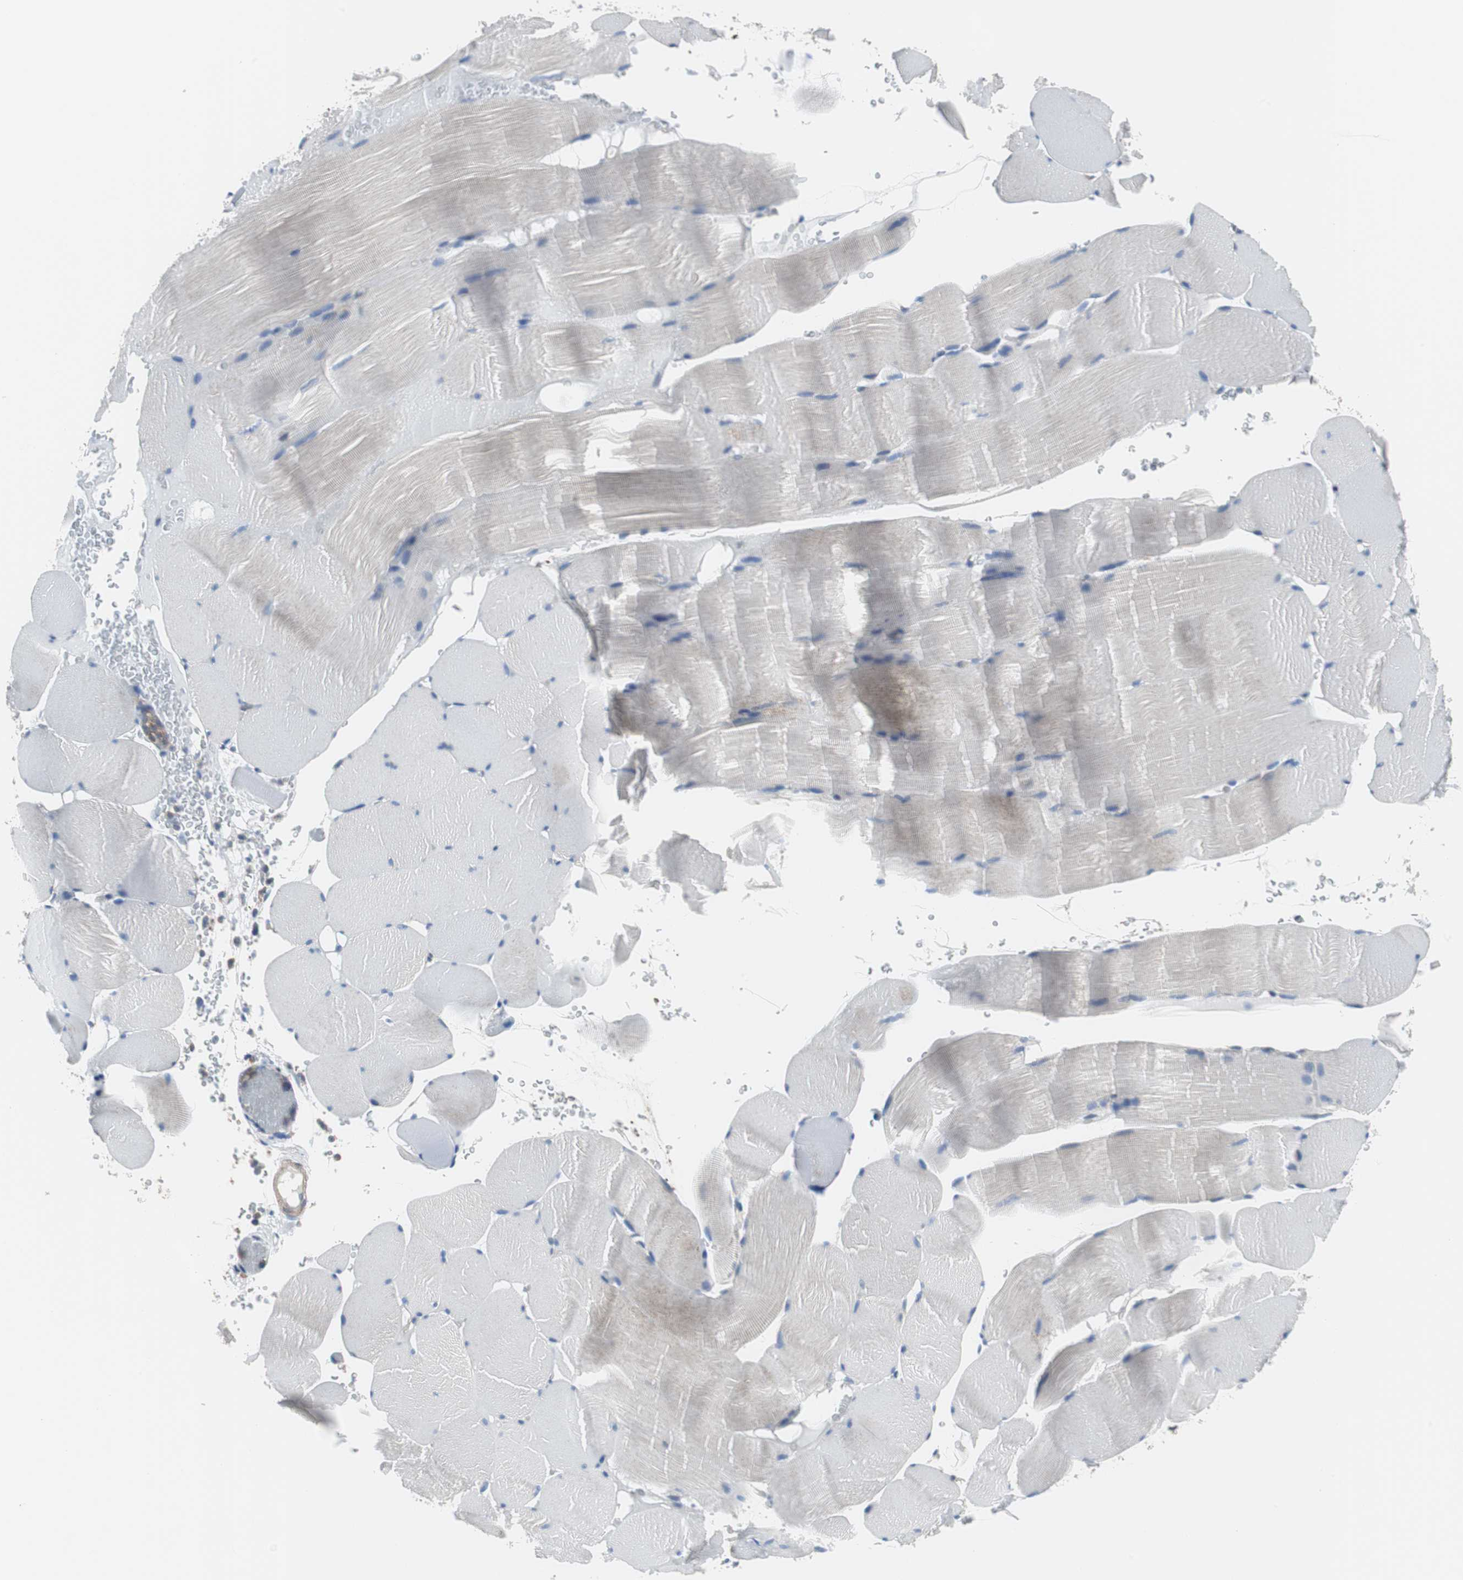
{"staining": {"intensity": "weak", "quantity": "25%-75%", "location": "cytoplasmic/membranous"}, "tissue": "skeletal muscle", "cell_type": "Myocytes", "image_type": "normal", "snomed": [{"axis": "morphology", "description": "Normal tissue, NOS"}, {"axis": "topography", "description": "Skeletal muscle"}], "caption": "Weak cytoplasmic/membranous staining is appreciated in approximately 25%-75% of myocytes in normal skeletal muscle.", "gene": "BRAF", "patient": {"sex": "male", "age": 62}}